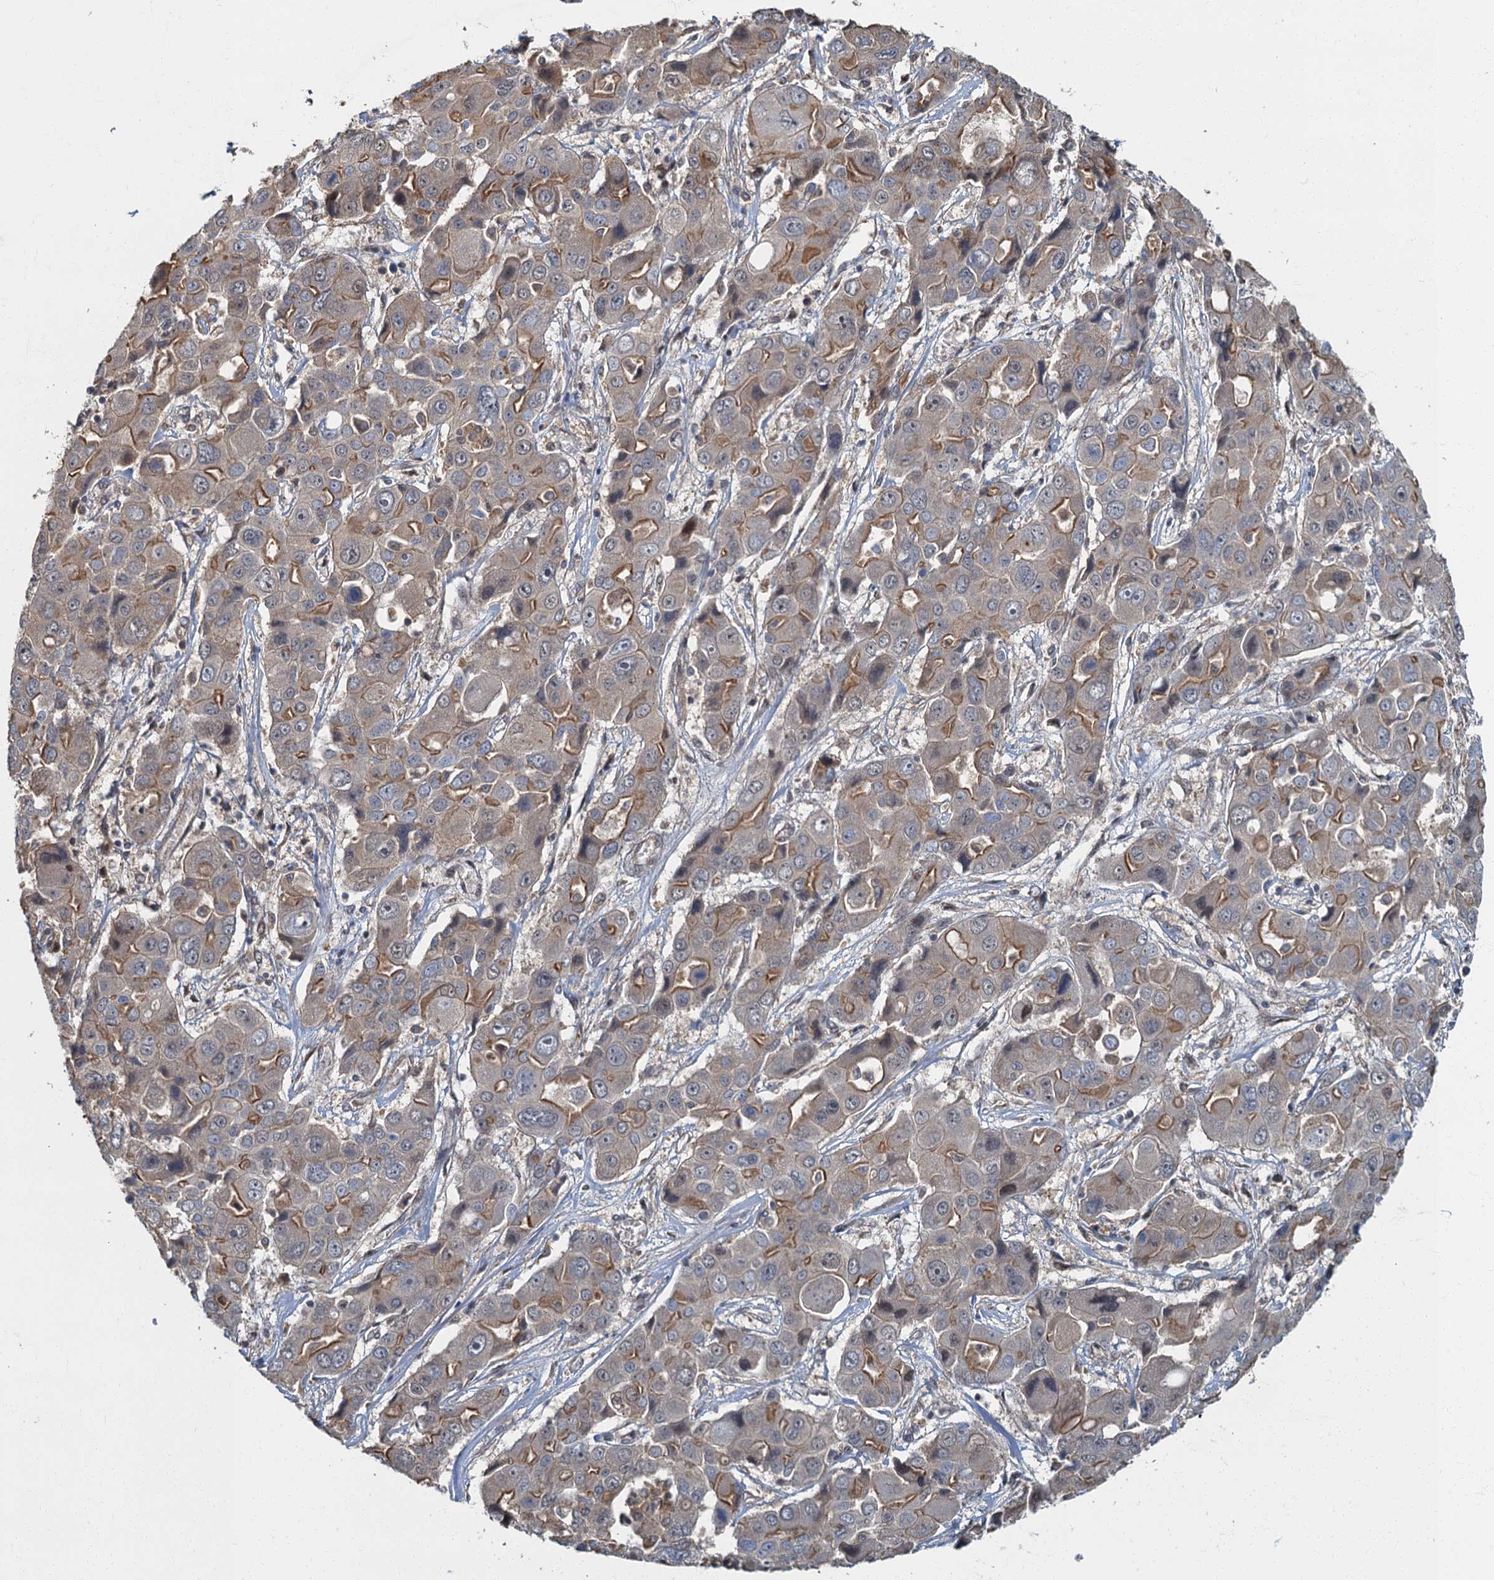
{"staining": {"intensity": "strong", "quantity": "<25%", "location": "cytoplasmic/membranous"}, "tissue": "liver cancer", "cell_type": "Tumor cells", "image_type": "cancer", "snomed": [{"axis": "morphology", "description": "Cholangiocarcinoma"}, {"axis": "topography", "description": "Liver"}], "caption": "Immunohistochemistry (IHC) (DAB) staining of liver cancer (cholangiocarcinoma) shows strong cytoplasmic/membranous protein staining in about <25% of tumor cells.", "gene": "TBCK", "patient": {"sex": "male", "age": 67}}